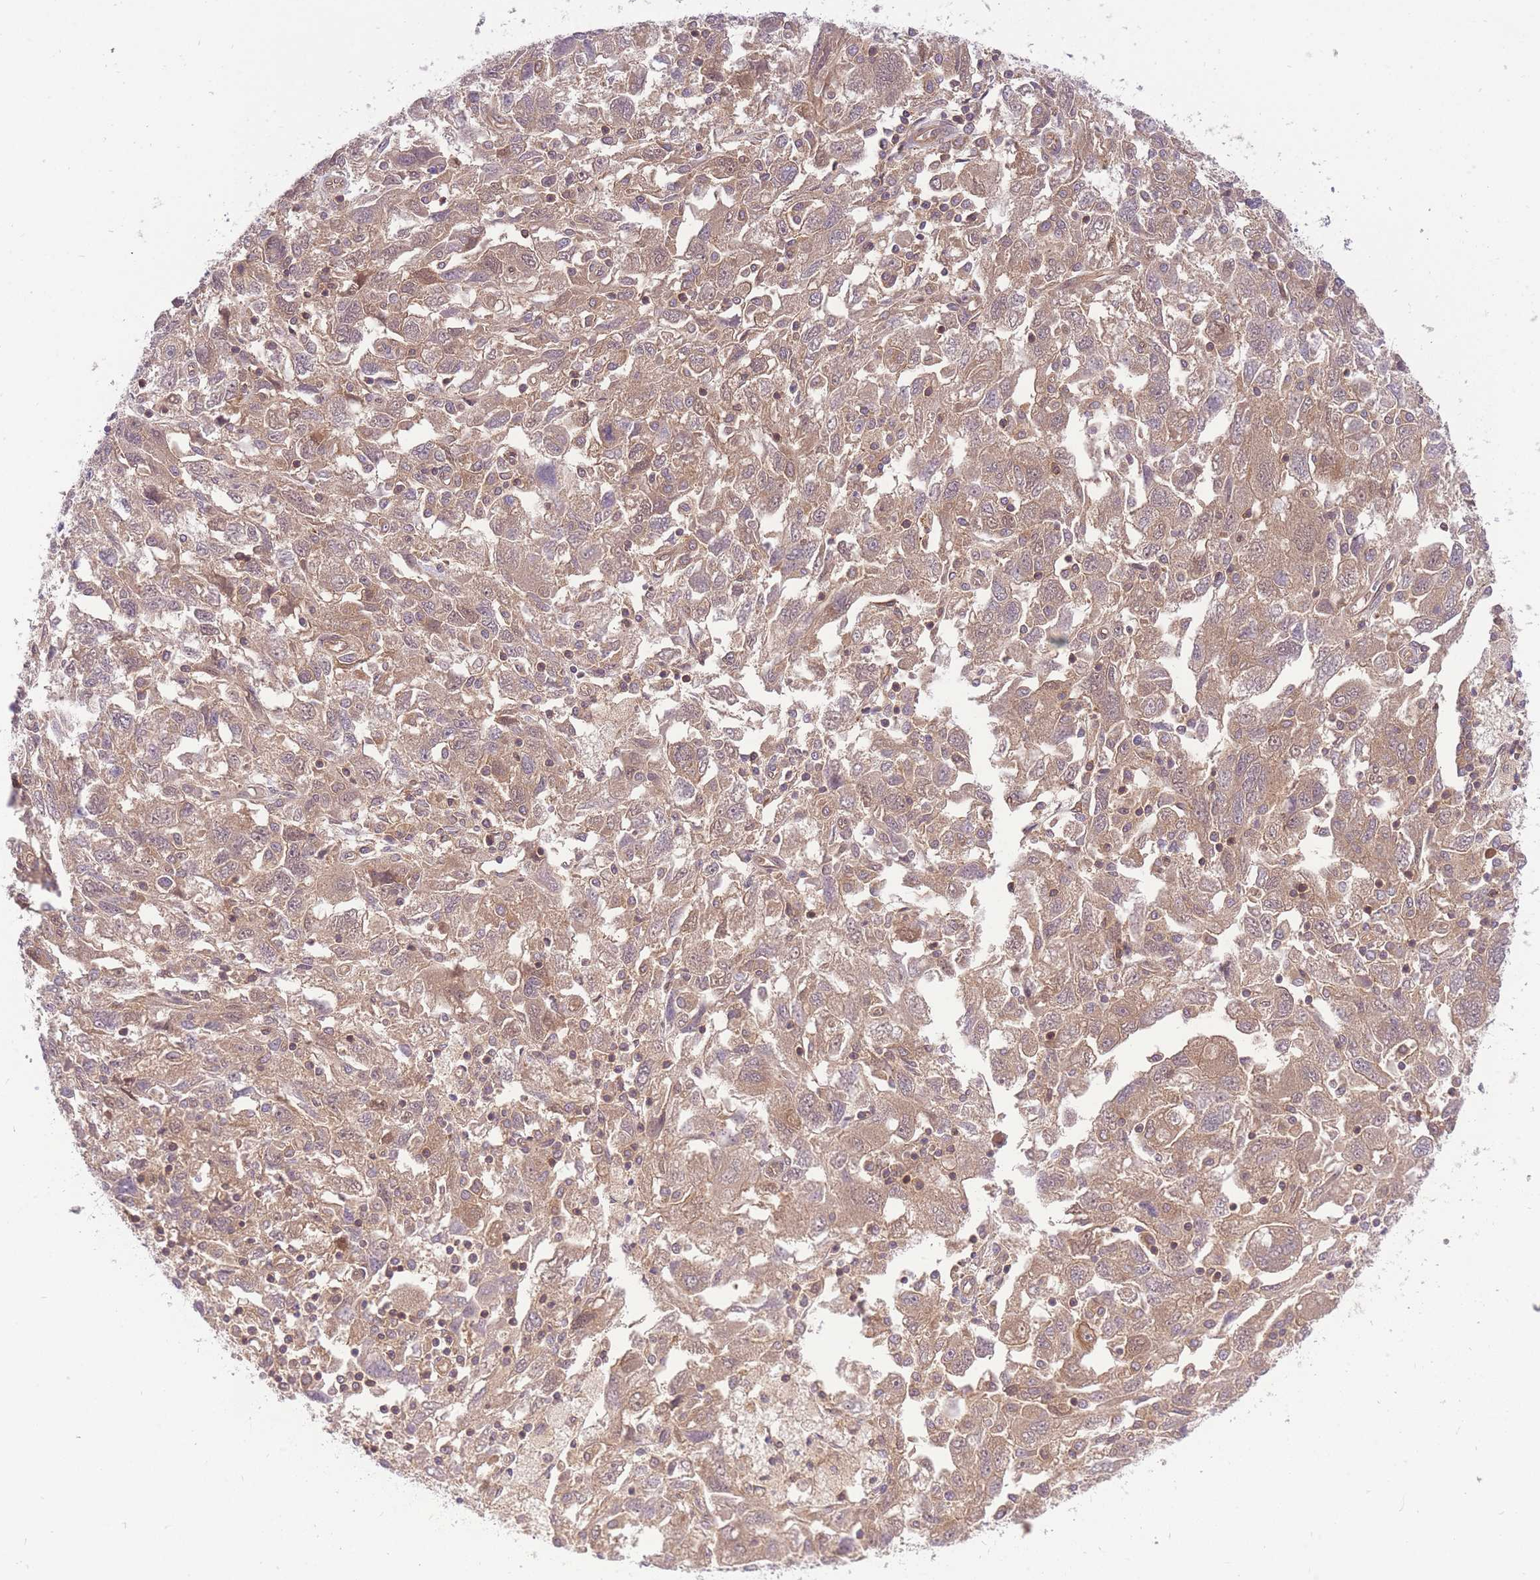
{"staining": {"intensity": "moderate", "quantity": ">75%", "location": "cytoplasmic/membranous,nuclear"}, "tissue": "ovarian cancer", "cell_type": "Tumor cells", "image_type": "cancer", "snomed": [{"axis": "morphology", "description": "Carcinoma, NOS"}, {"axis": "morphology", "description": "Cystadenocarcinoma, serous, NOS"}, {"axis": "topography", "description": "Ovary"}], "caption": "Ovarian cancer stained with immunohistochemistry (IHC) shows moderate cytoplasmic/membranous and nuclear positivity in about >75% of tumor cells. Nuclei are stained in blue.", "gene": "PREP", "patient": {"sex": "female", "age": 69}}